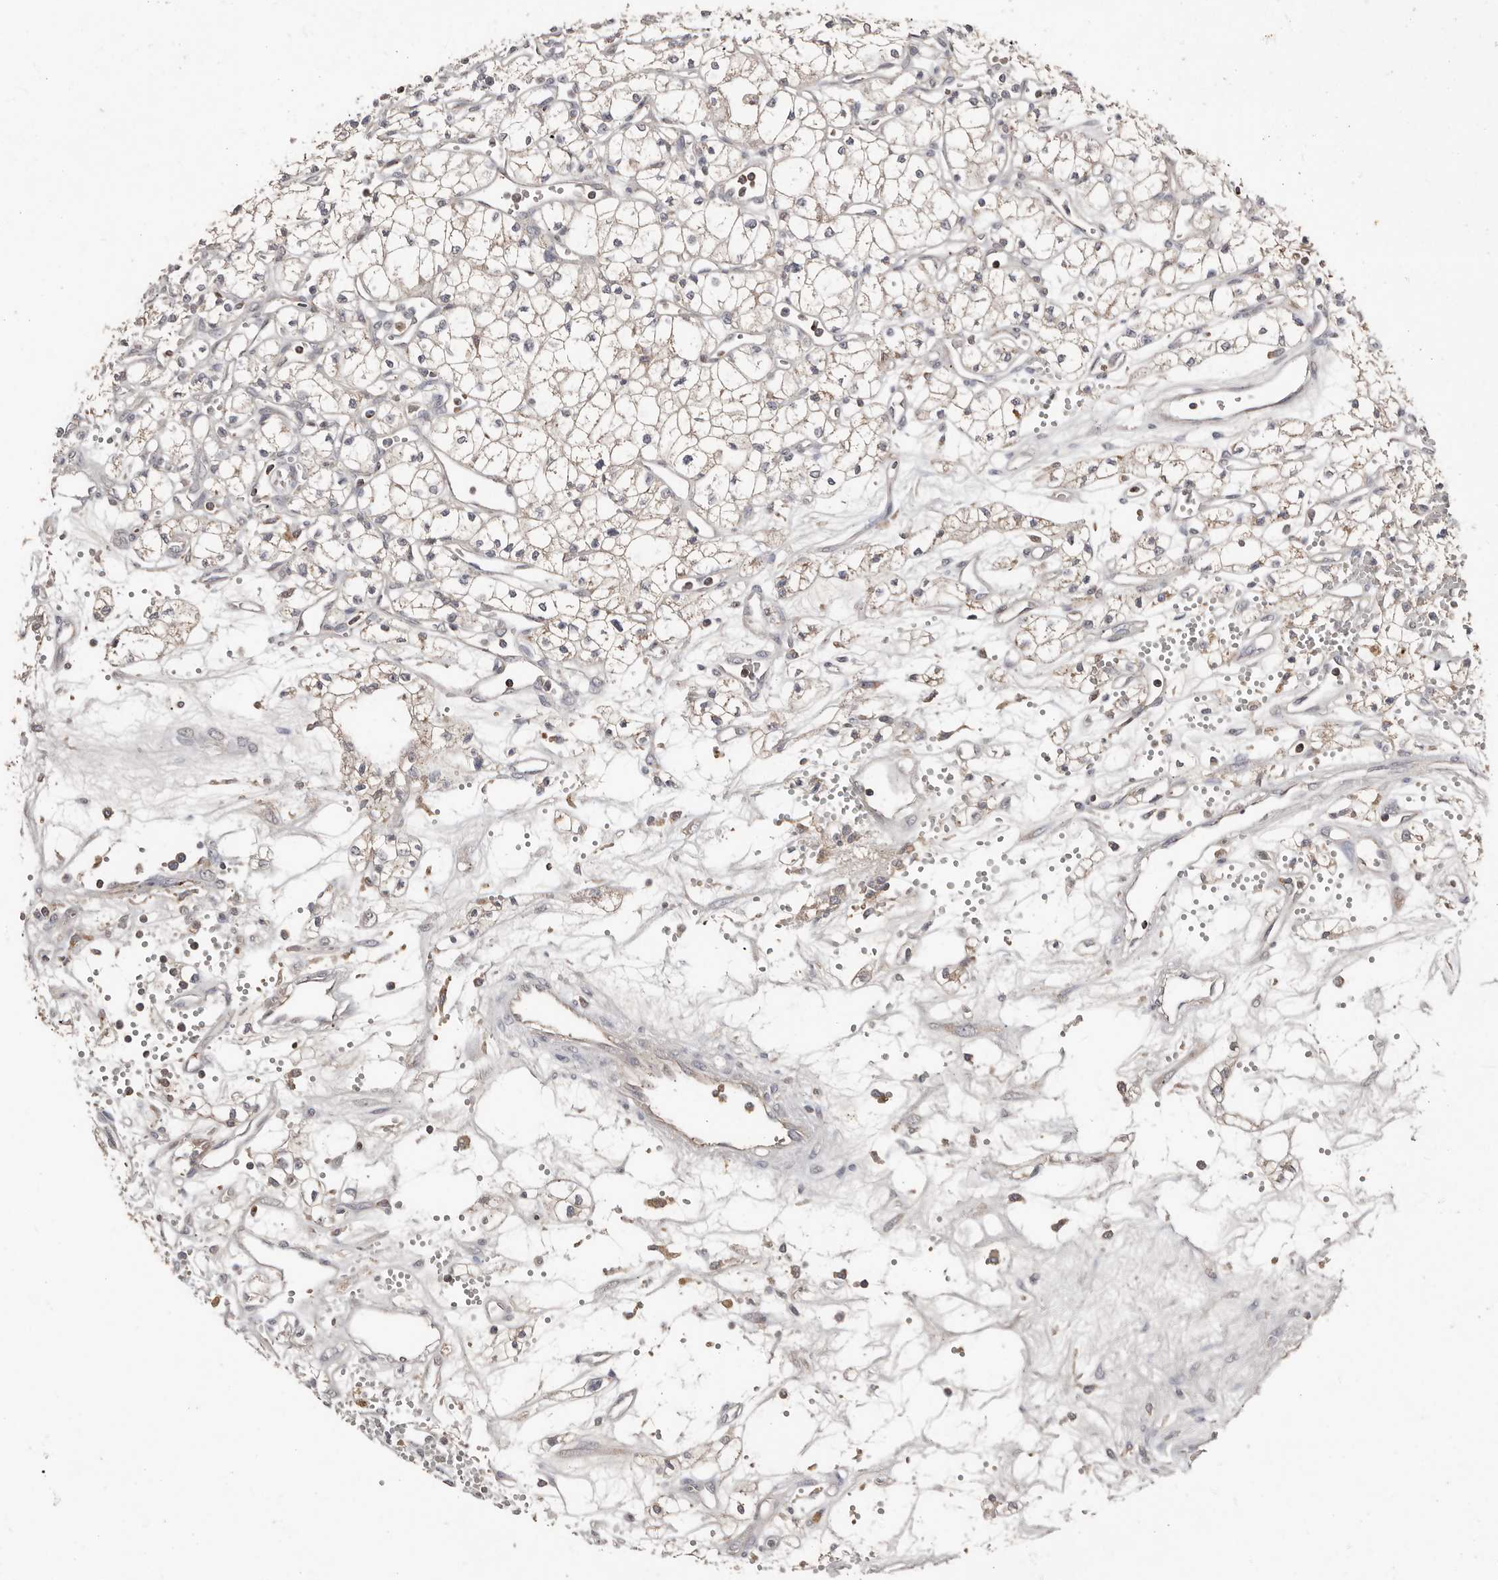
{"staining": {"intensity": "weak", "quantity": "25%-75%", "location": "cytoplasmic/membranous"}, "tissue": "renal cancer", "cell_type": "Tumor cells", "image_type": "cancer", "snomed": [{"axis": "morphology", "description": "Adenocarcinoma, NOS"}, {"axis": "topography", "description": "Kidney"}], "caption": "This image reveals immunohistochemistry staining of renal cancer (adenocarcinoma), with low weak cytoplasmic/membranous expression in about 25%-75% of tumor cells.", "gene": "SLC39A2", "patient": {"sex": "male", "age": 59}}